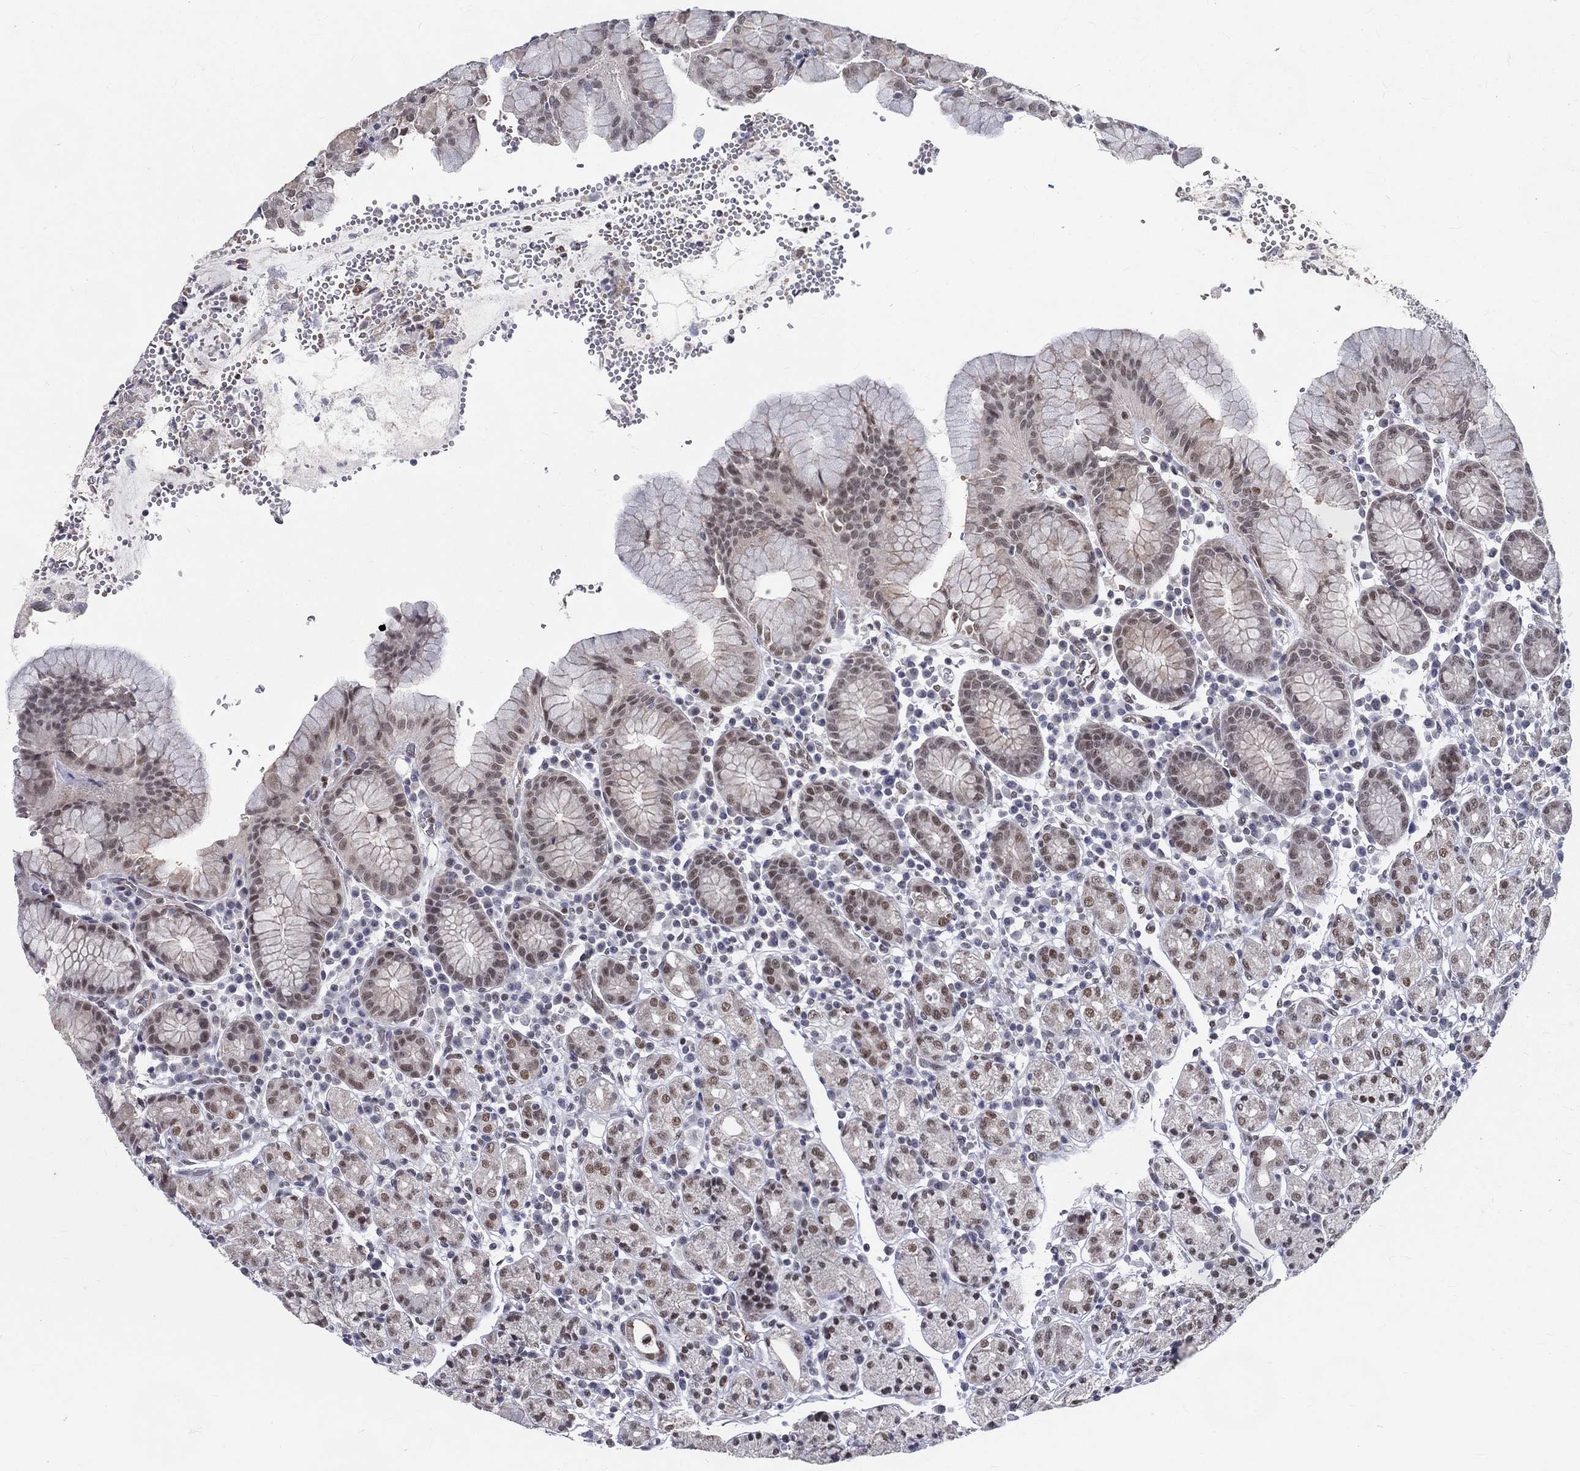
{"staining": {"intensity": "moderate", "quantity": "25%-75%", "location": "nuclear"}, "tissue": "stomach", "cell_type": "Glandular cells", "image_type": "normal", "snomed": [{"axis": "morphology", "description": "Normal tissue, NOS"}, {"axis": "topography", "description": "Stomach, upper"}, {"axis": "topography", "description": "Stomach"}], "caption": "A high-resolution image shows immunohistochemistry staining of normal stomach, which exhibits moderate nuclear staining in approximately 25%-75% of glandular cells.", "gene": "ZBED1", "patient": {"sex": "male", "age": 62}}